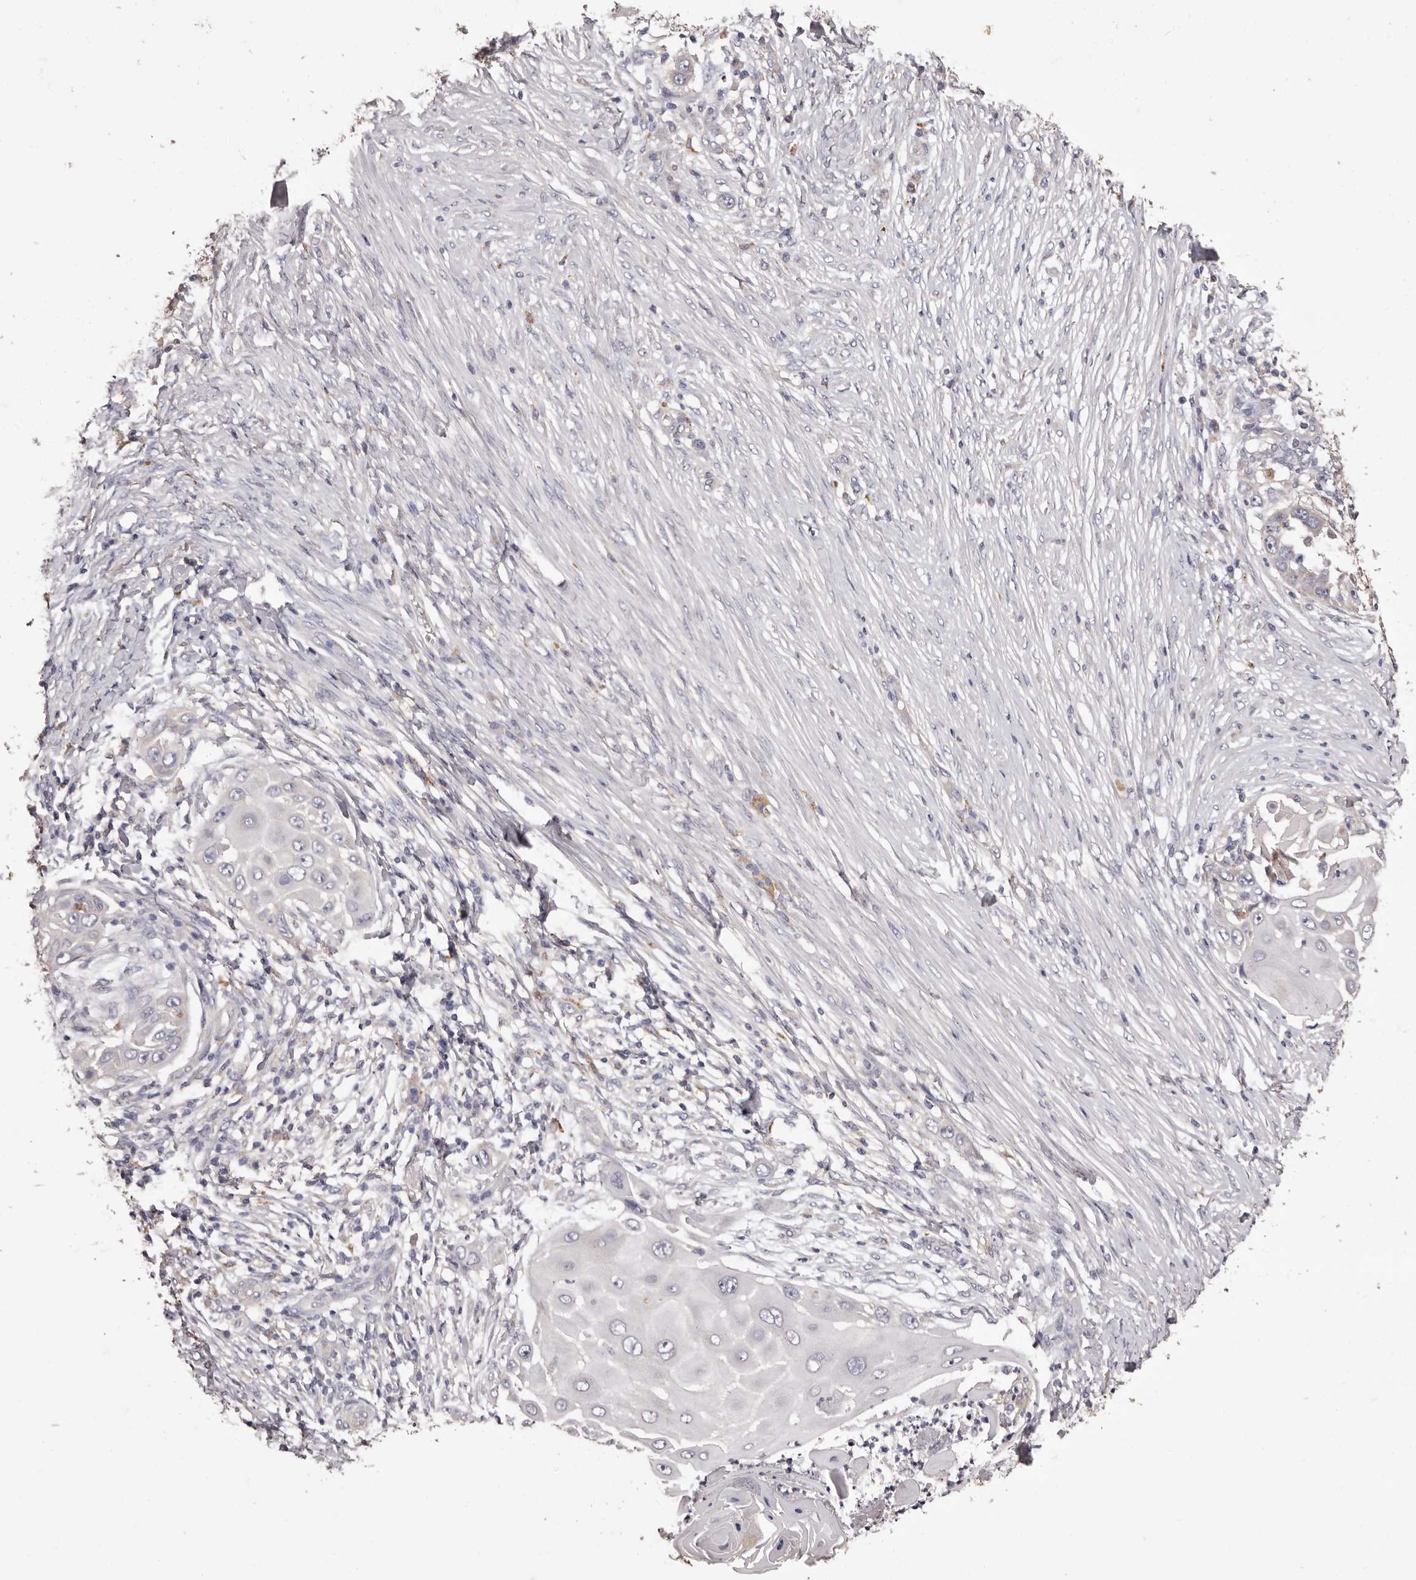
{"staining": {"intensity": "negative", "quantity": "none", "location": "none"}, "tissue": "skin cancer", "cell_type": "Tumor cells", "image_type": "cancer", "snomed": [{"axis": "morphology", "description": "Squamous cell carcinoma, NOS"}, {"axis": "topography", "description": "Skin"}], "caption": "A high-resolution photomicrograph shows immunohistochemistry staining of squamous cell carcinoma (skin), which shows no significant positivity in tumor cells.", "gene": "ETNK1", "patient": {"sex": "female", "age": 44}}